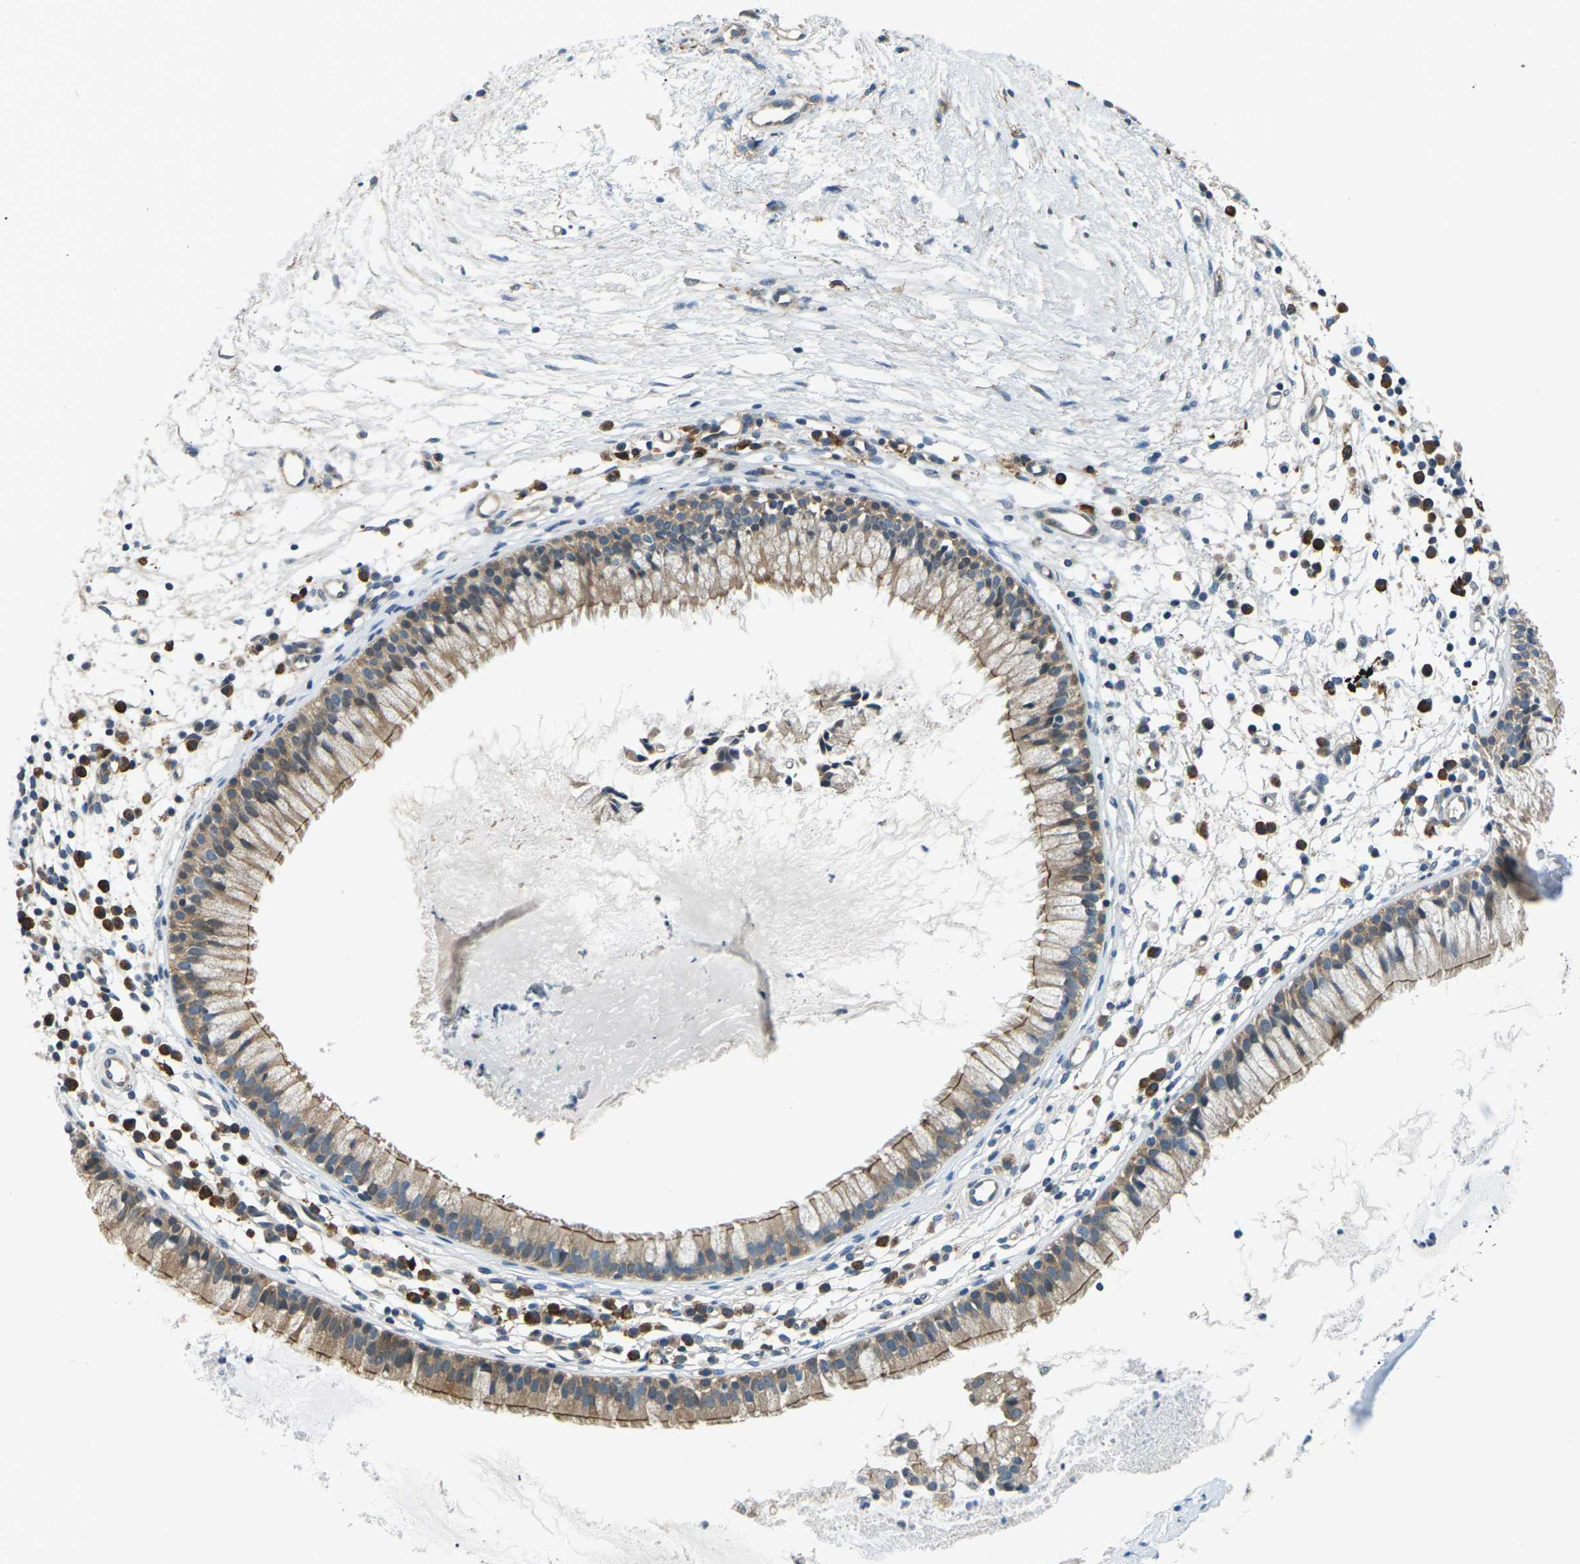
{"staining": {"intensity": "moderate", "quantity": ">75%", "location": "cytoplasmic/membranous"}, "tissue": "nasopharynx", "cell_type": "Respiratory epithelial cells", "image_type": "normal", "snomed": [{"axis": "morphology", "description": "Normal tissue, NOS"}, {"axis": "topography", "description": "Nasopharynx"}], "caption": "This photomicrograph shows immunohistochemistry staining of unremarkable human nasopharynx, with medium moderate cytoplasmic/membranous expression in about >75% of respiratory epithelial cells.", "gene": "SLC13A3", "patient": {"sex": "male", "age": 21}}